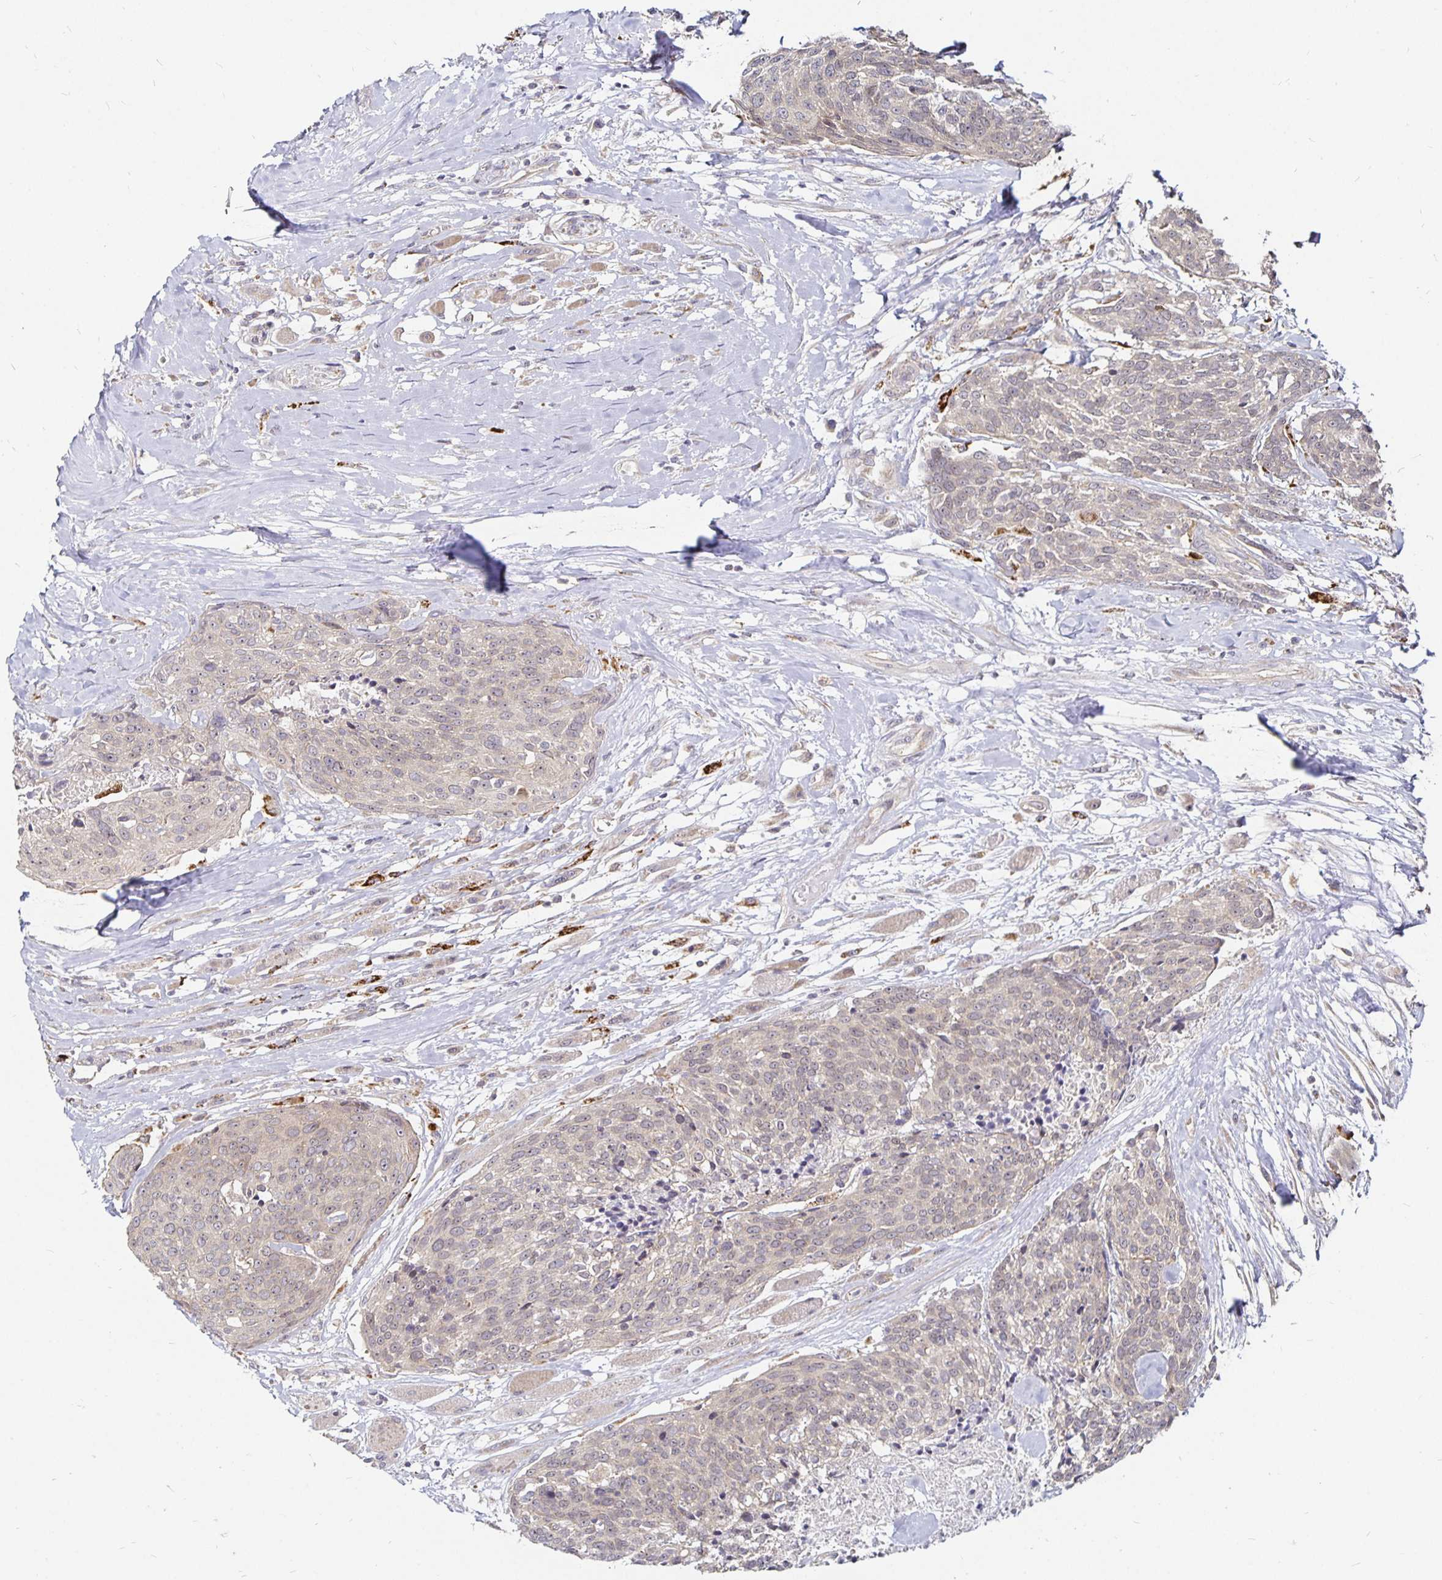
{"staining": {"intensity": "negative", "quantity": "none", "location": "none"}, "tissue": "head and neck cancer", "cell_type": "Tumor cells", "image_type": "cancer", "snomed": [{"axis": "morphology", "description": "Squamous cell carcinoma, NOS"}, {"axis": "topography", "description": "Oral tissue"}, {"axis": "topography", "description": "Head-Neck"}], "caption": "Tumor cells show no significant protein expression in head and neck cancer (squamous cell carcinoma).", "gene": "CYP27A1", "patient": {"sex": "male", "age": 64}}